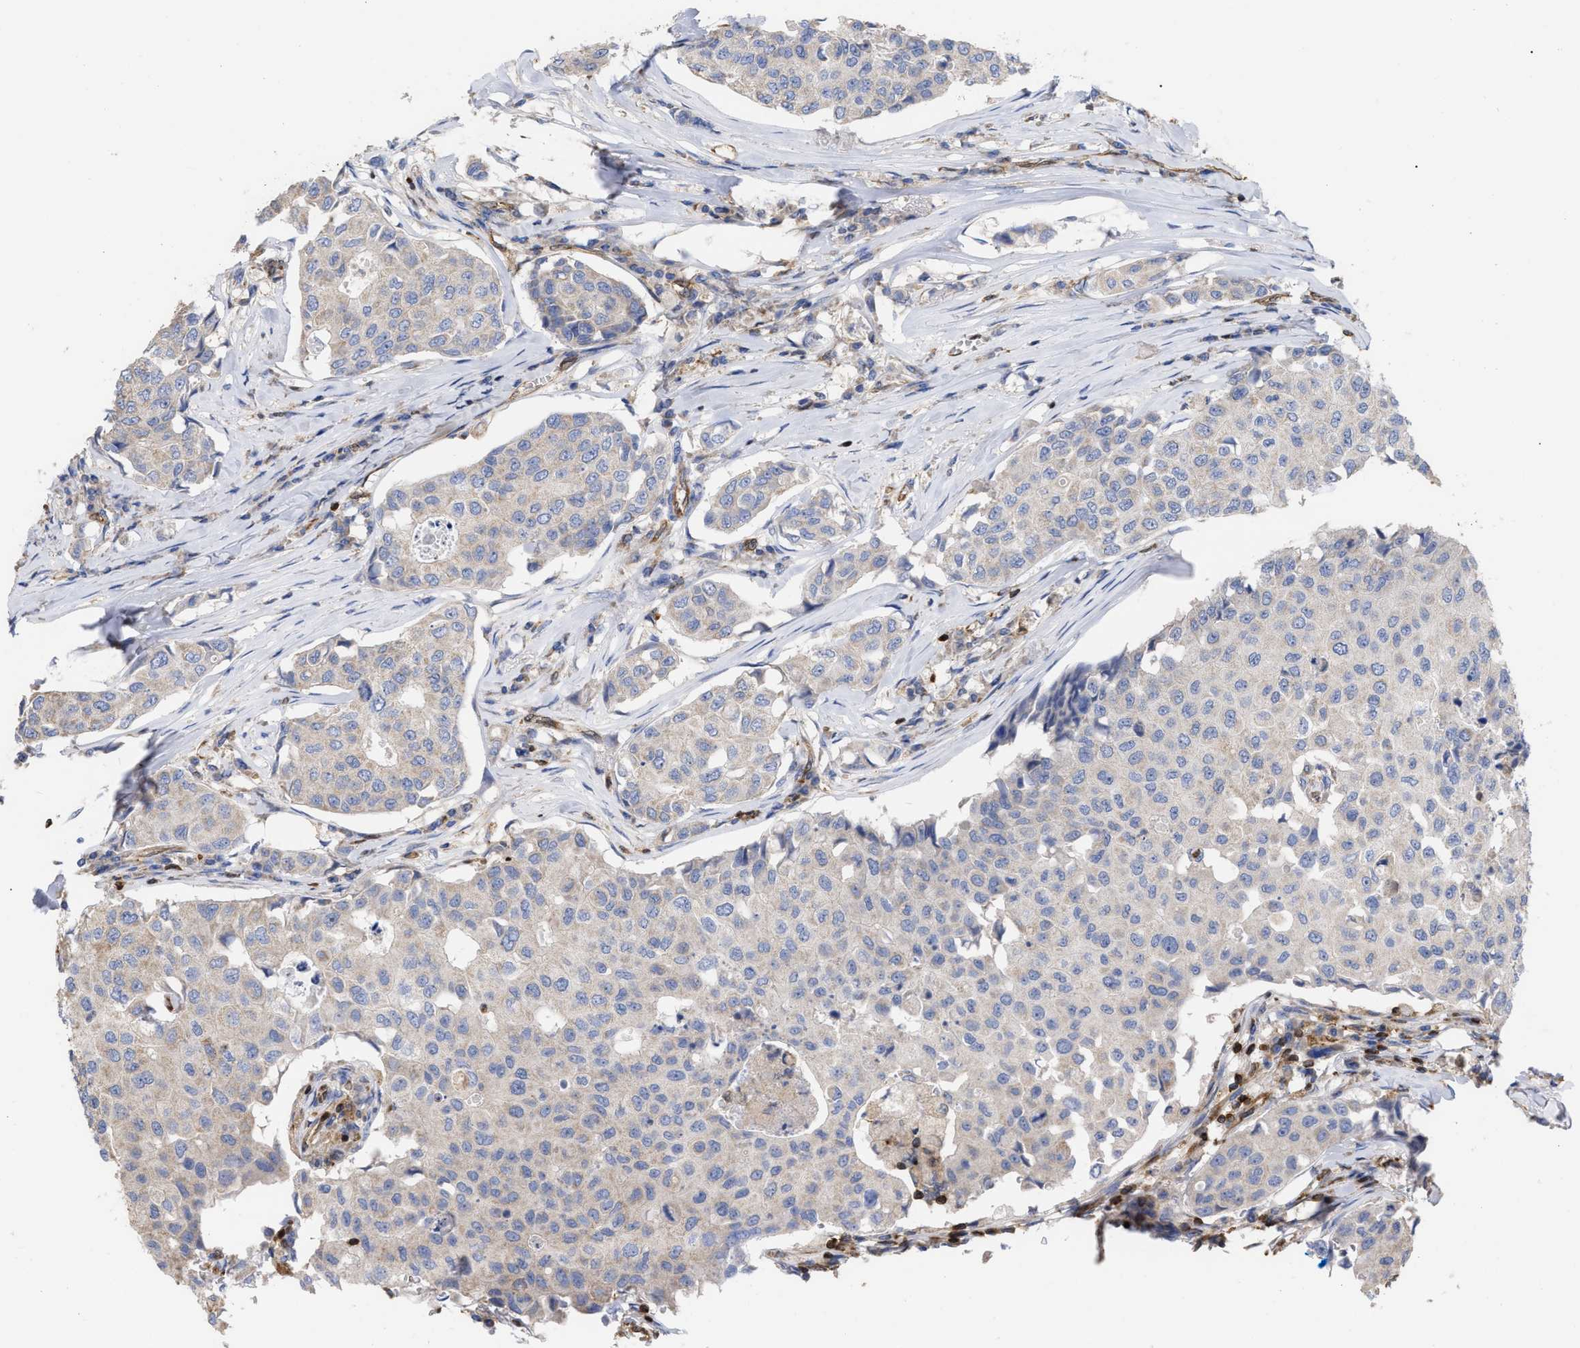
{"staining": {"intensity": "negative", "quantity": "none", "location": "none"}, "tissue": "breast cancer", "cell_type": "Tumor cells", "image_type": "cancer", "snomed": [{"axis": "morphology", "description": "Duct carcinoma"}, {"axis": "topography", "description": "Breast"}], "caption": "The photomicrograph shows no significant positivity in tumor cells of invasive ductal carcinoma (breast). (DAB (3,3'-diaminobenzidine) IHC, high magnification).", "gene": "GIMAP4", "patient": {"sex": "female", "age": 80}}